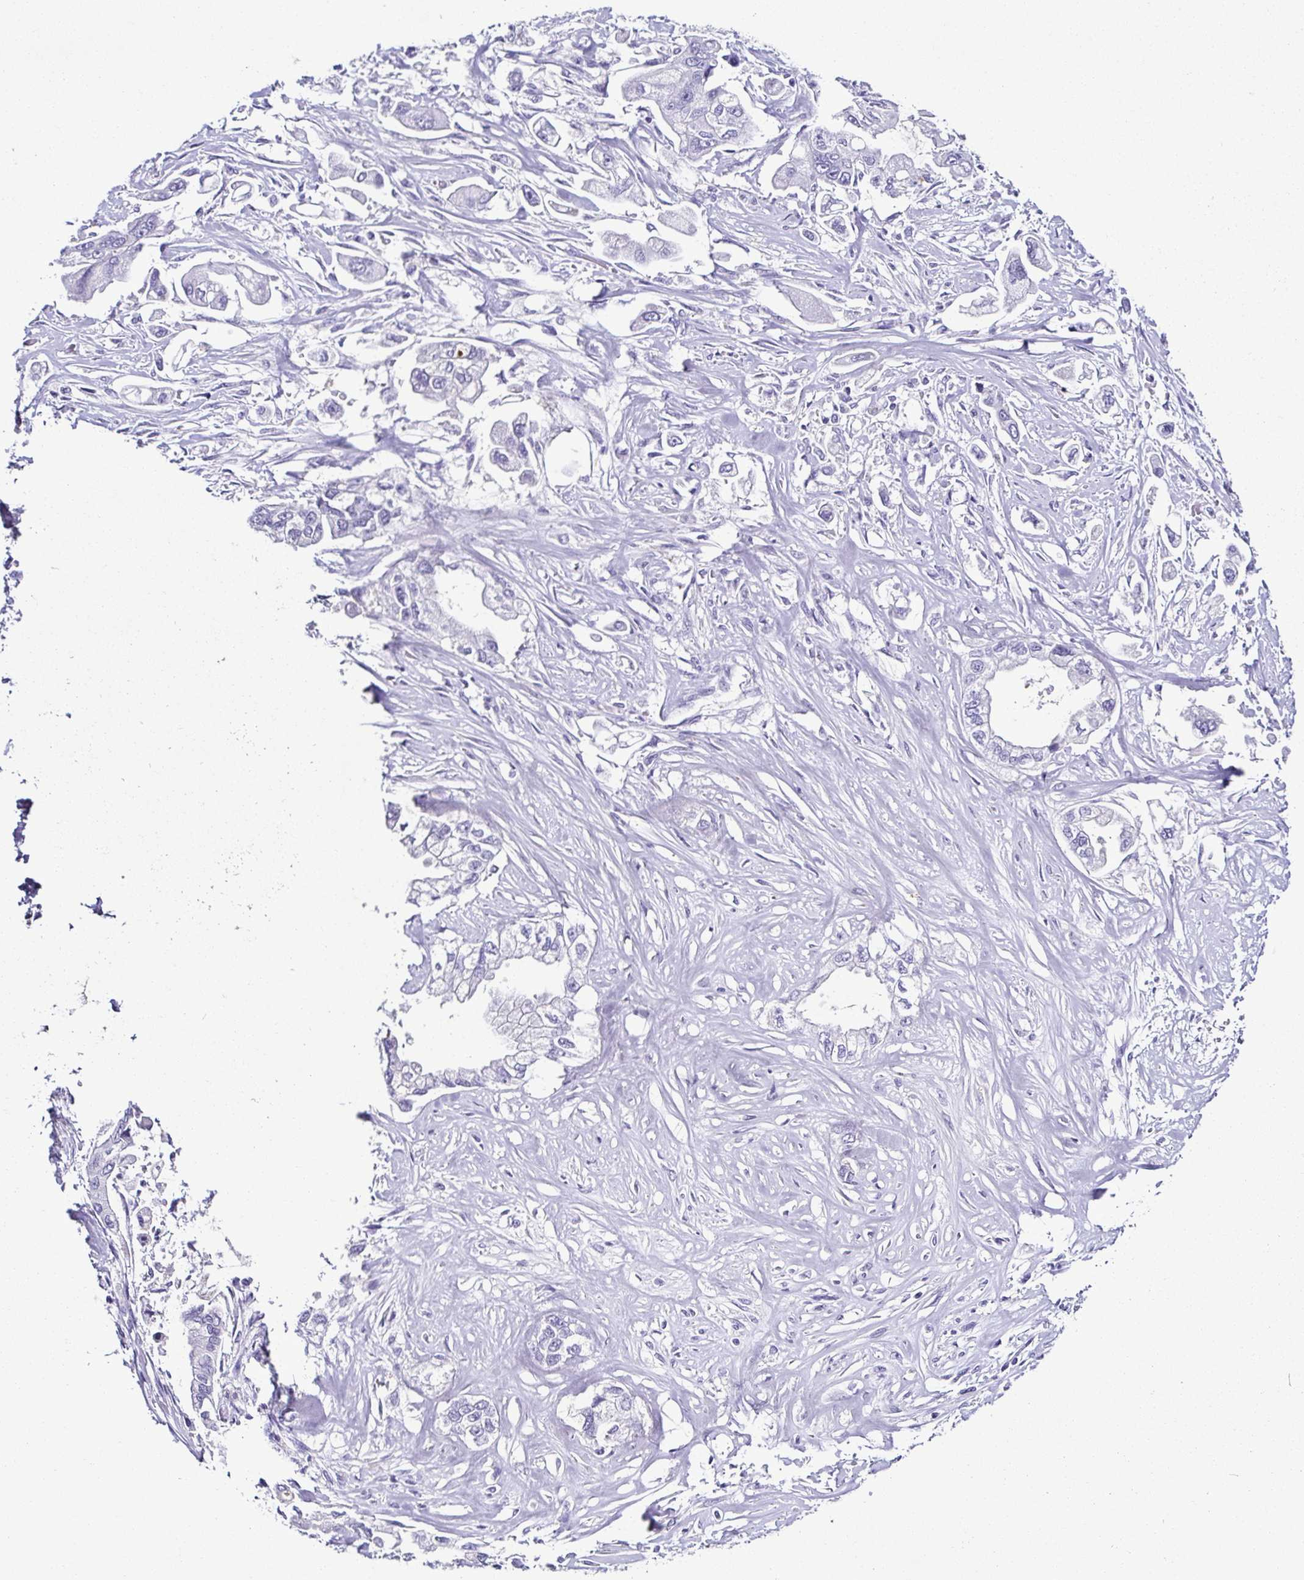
{"staining": {"intensity": "negative", "quantity": "none", "location": "none"}, "tissue": "stomach cancer", "cell_type": "Tumor cells", "image_type": "cancer", "snomed": [{"axis": "morphology", "description": "Adenocarcinoma, NOS"}, {"axis": "topography", "description": "Stomach"}], "caption": "Tumor cells show no significant positivity in stomach adenocarcinoma. (IHC, brightfield microscopy, high magnification).", "gene": "SRL", "patient": {"sex": "male", "age": 62}}